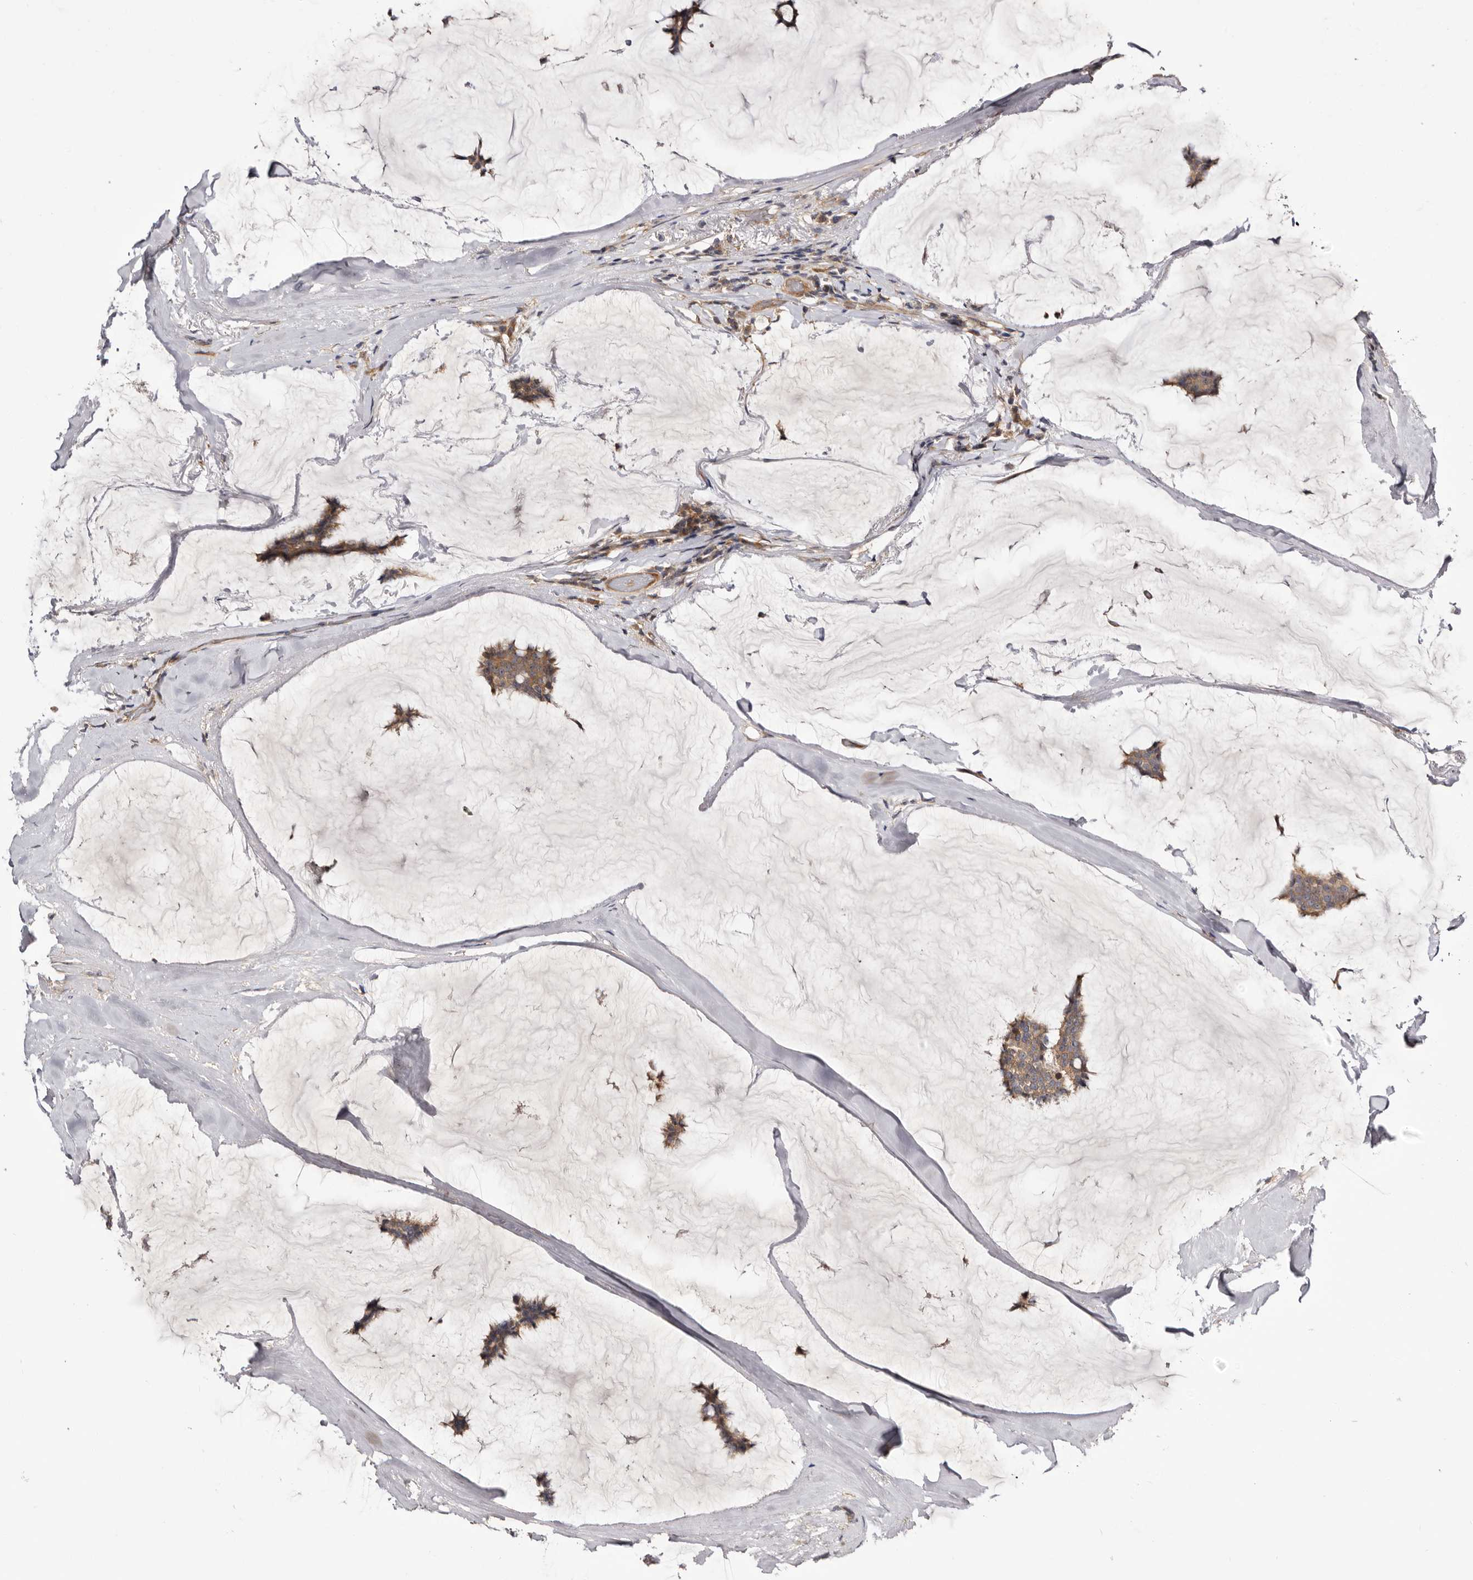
{"staining": {"intensity": "moderate", "quantity": ">75%", "location": "cytoplasmic/membranous"}, "tissue": "breast cancer", "cell_type": "Tumor cells", "image_type": "cancer", "snomed": [{"axis": "morphology", "description": "Duct carcinoma"}, {"axis": "topography", "description": "Breast"}], "caption": "Moderate cytoplasmic/membranous expression is seen in about >75% of tumor cells in infiltrating ductal carcinoma (breast).", "gene": "PANK4", "patient": {"sex": "female", "age": 93}}